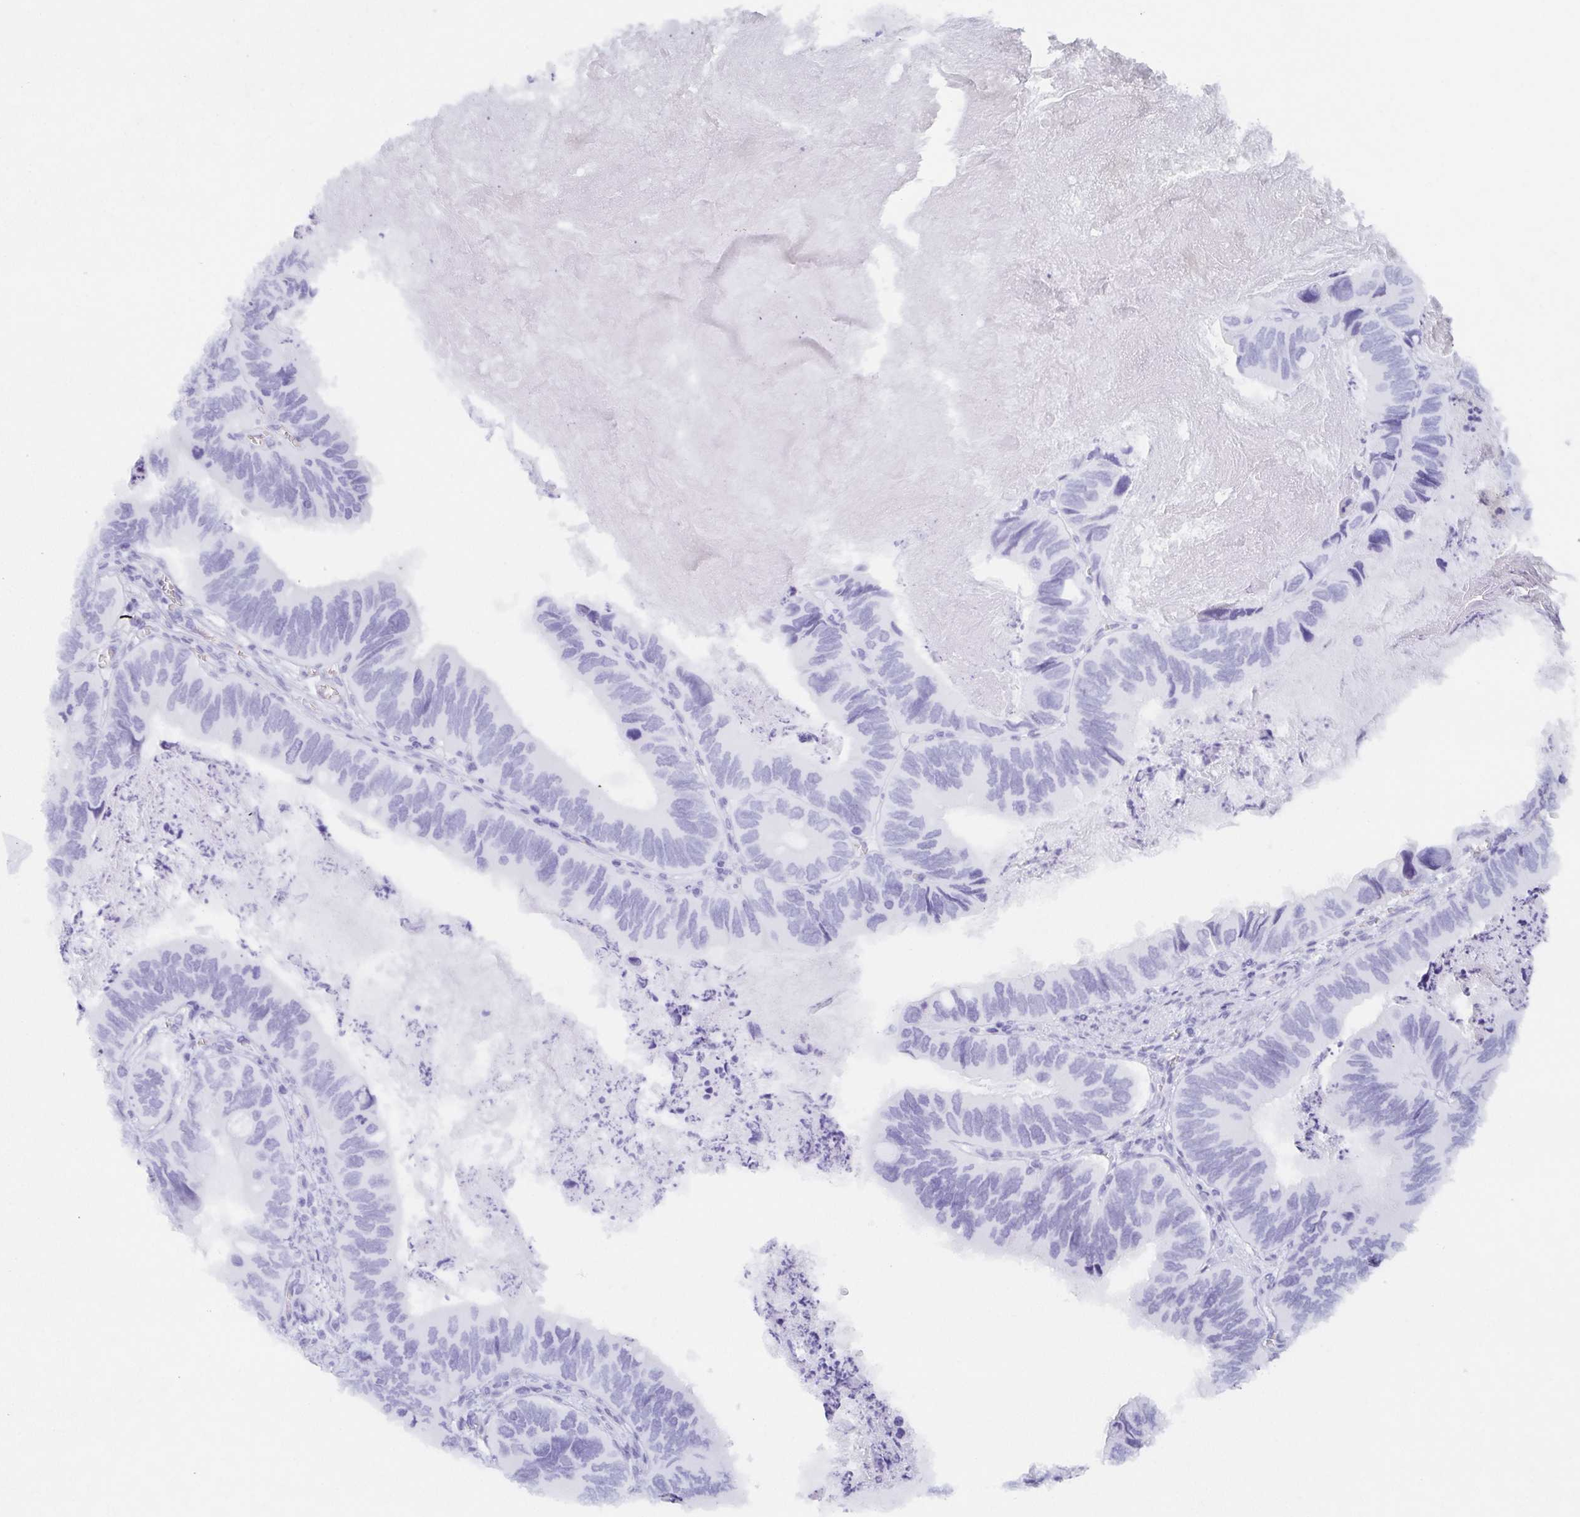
{"staining": {"intensity": "negative", "quantity": "none", "location": "none"}, "tissue": "colorectal cancer", "cell_type": "Tumor cells", "image_type": "cancer", "snomed": [{"axis": "morphology", "description": "Adenocarcinoma, NOS"}, {"axis": "topography", "description": "Colon"}], "caption": "There is no significant positivity in tumor cells of colorectal cancer. (DAB IHC, high magnification).", "gene": "AGFG2", "patient": {"sex": "female", "age": 84}}